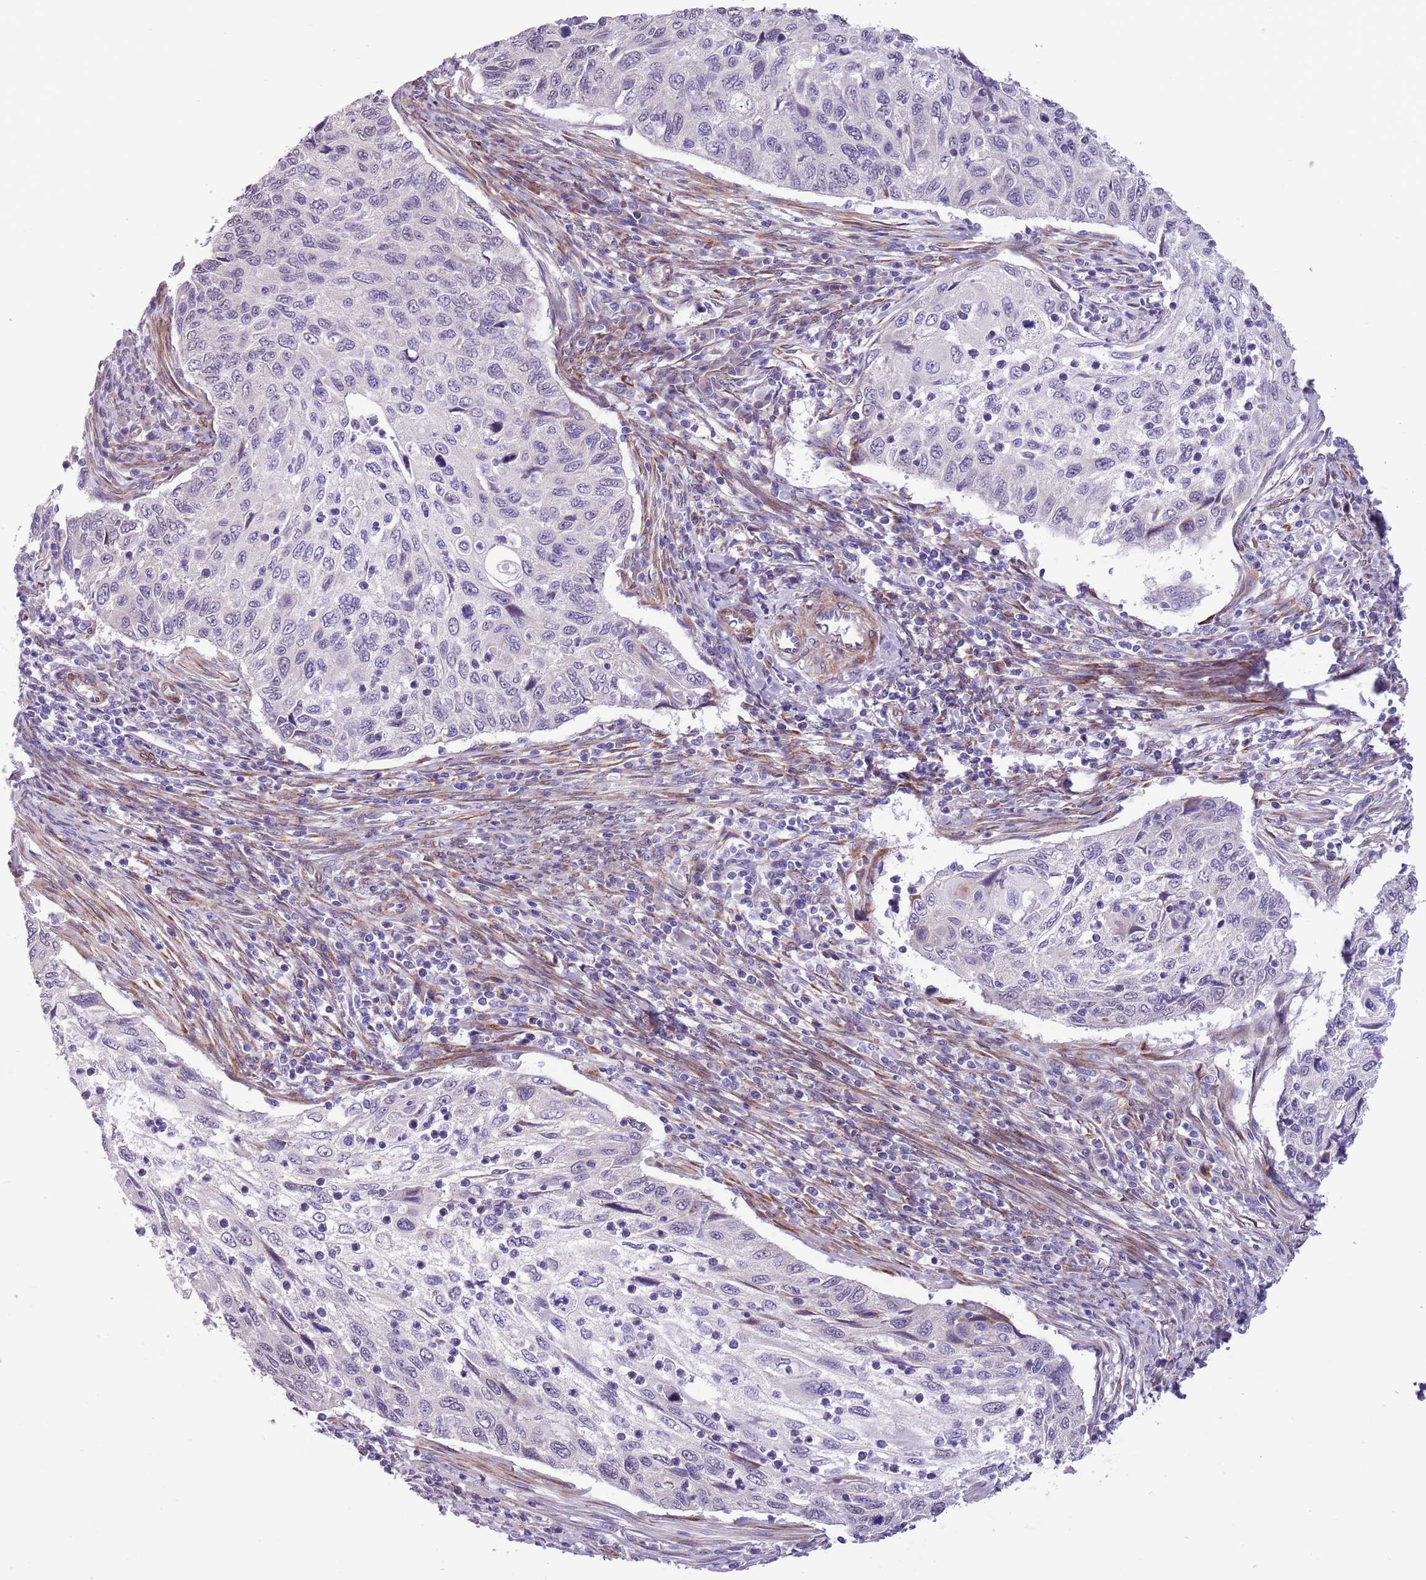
{"staining": {"intensity": "negative", "quantity": "none", "location": "none"}, "tissue": "cervical cancer", "cell_type": "Tumor cells", "image_type": "cancer", "snomed": [{"axis": "morphology", "description": "Squamous cell carcinoma, NOS"}, {"axis": "topography", "description": "Cervix"}], "caption": "Tumor cells show no significant protein staining in cervical squamous cell carcinoma. The staining was performed using DAB (3,3'-diaminobenzidine) to visualize the protein expression in brown, while the nuclei were stained in blue with hematoxylin (Magnification: 20x).", "gene": "MRPL32", "patient": {"sex": "female", "age": 70}}